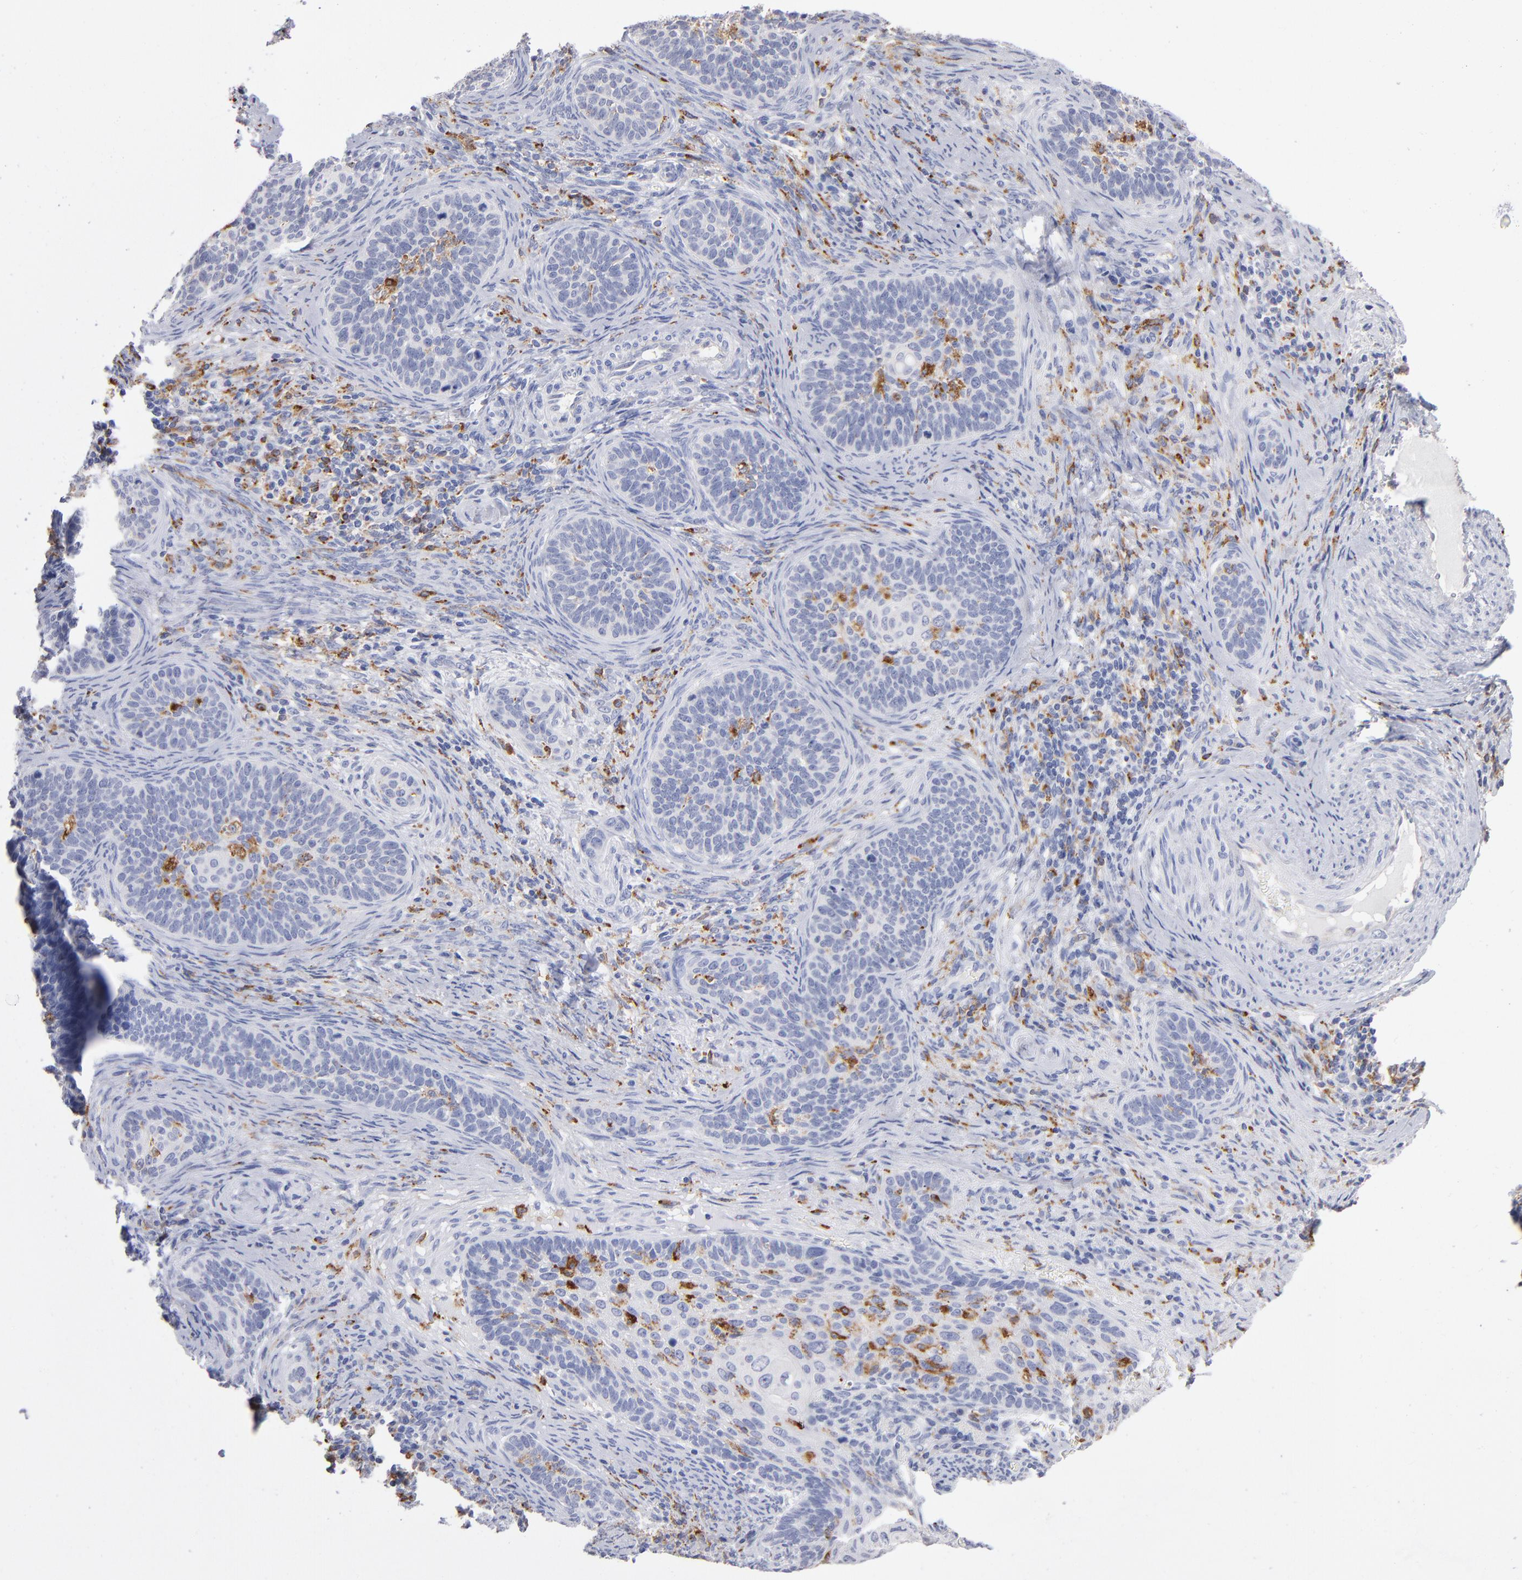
{"staining": {"intensity": "negative", "quantity": "none", "location": "none"}, "tissue": "cervical cancer", "cell_type": "Tumor cells", "image_type": "cancer", "snomed": [{"axis": "morphology", "description": "Squamous cell carcinoma, NOS"}, {"axis": "topography", "description": "Cervix"}], "caption": "A histopathology image of human cervical cancer (squamous cell carcinoma) is negative for staining in tumor cells.", "gene": "CD180", "patient": {"sex": "female", "age": 33}}